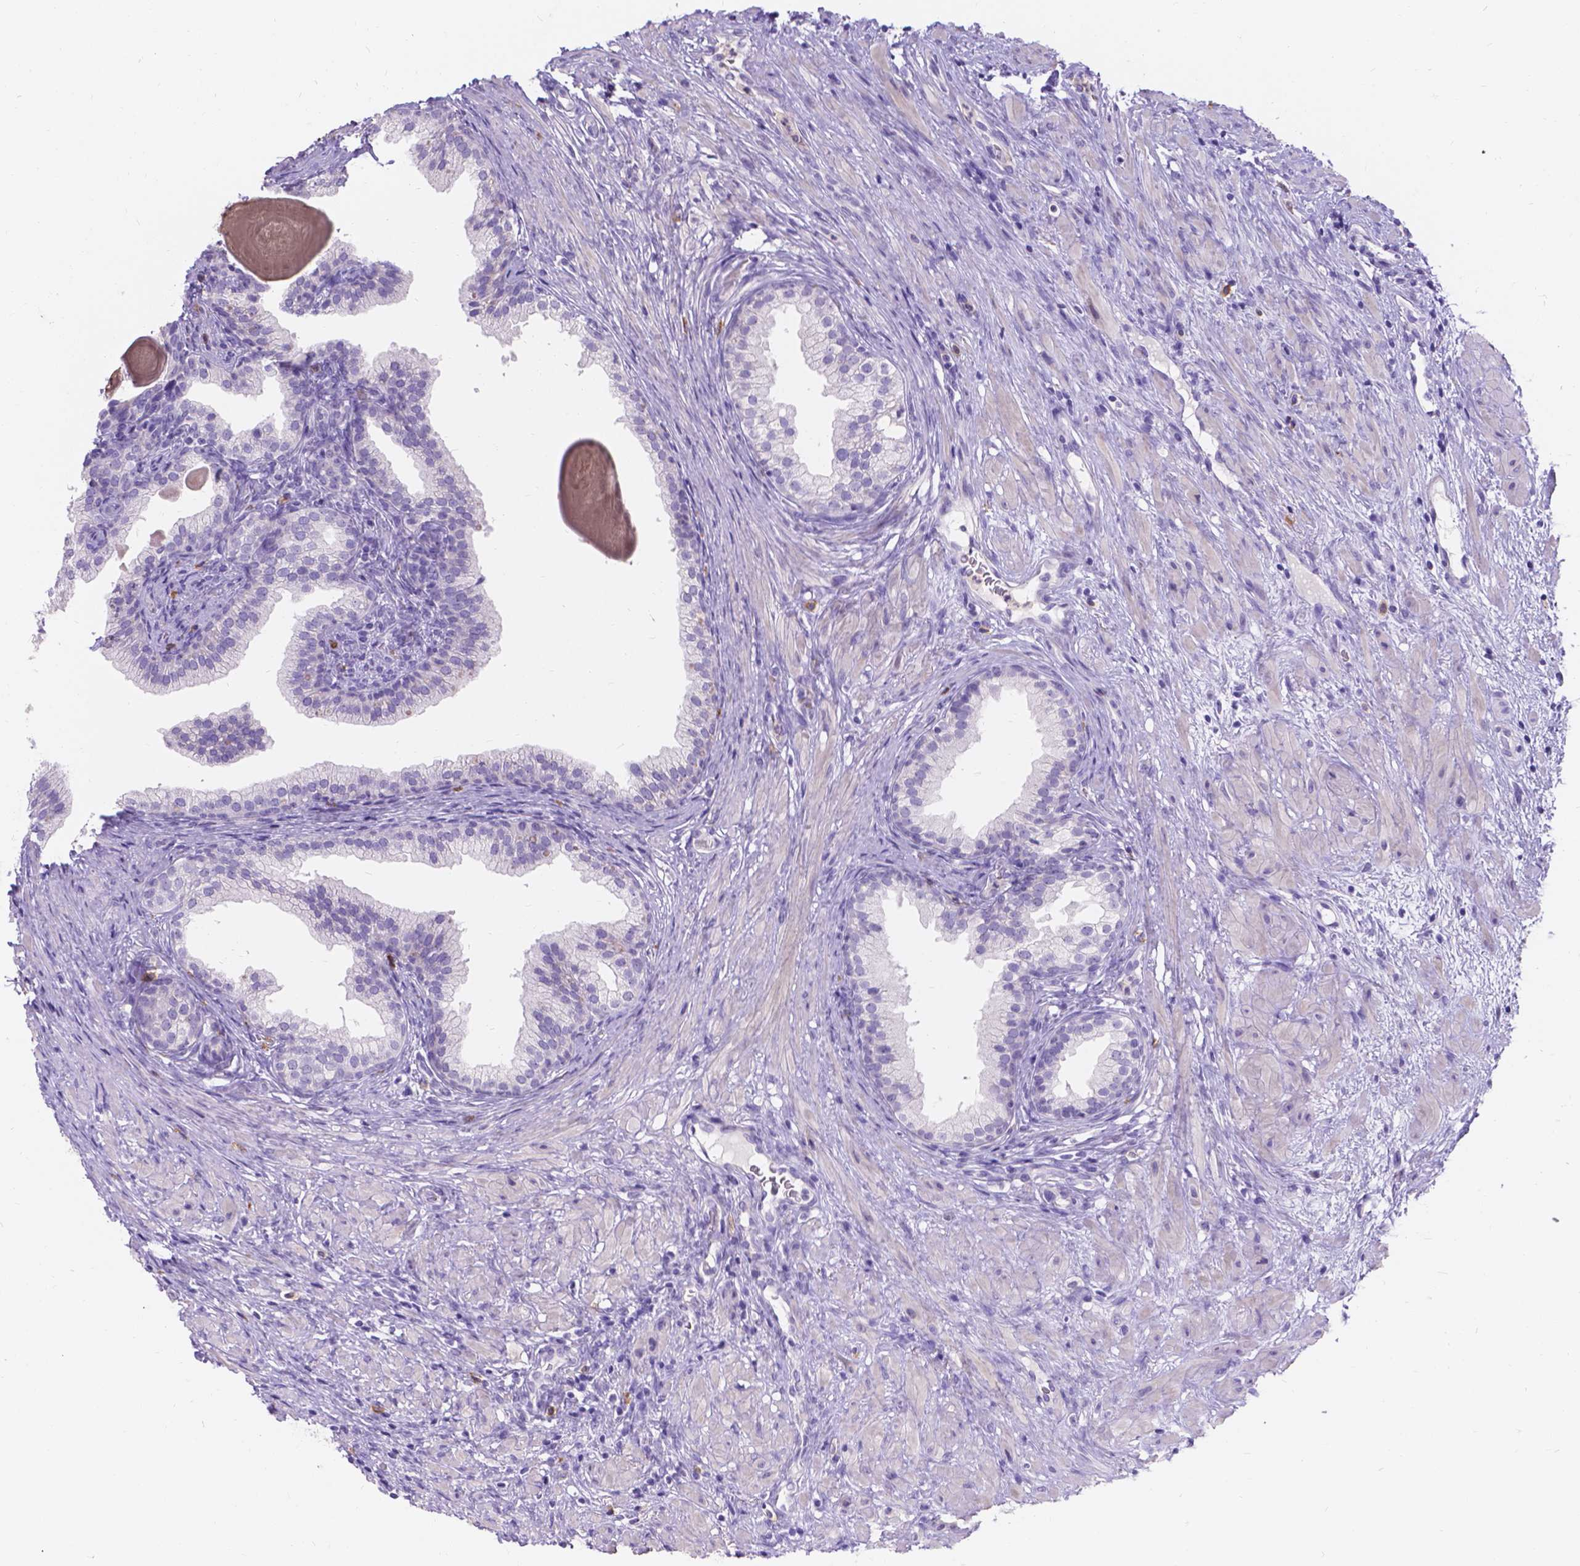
{"staining": {"intensity": "negative", "quantity": "none", "location": "none"}, "tissue": "prostate cancer", "cell_type": "Tumor cells", "image_type": "cancer", "snomed": [{"axis": "morphology", "description": "Adenocarcinoma, Low grade"}, {"axis": "topography", "description": "Prostate and seminal vesicle, NOS"}], "caption": "Immunohistochemistry (IHC) image of human prostate adenocarcinoma (low-grade) stained for a protein (brown), which demonstrates no positivity in tumor cells.", "gene": "GNRHR", "patient": {"sex": "male", "age": 71}}